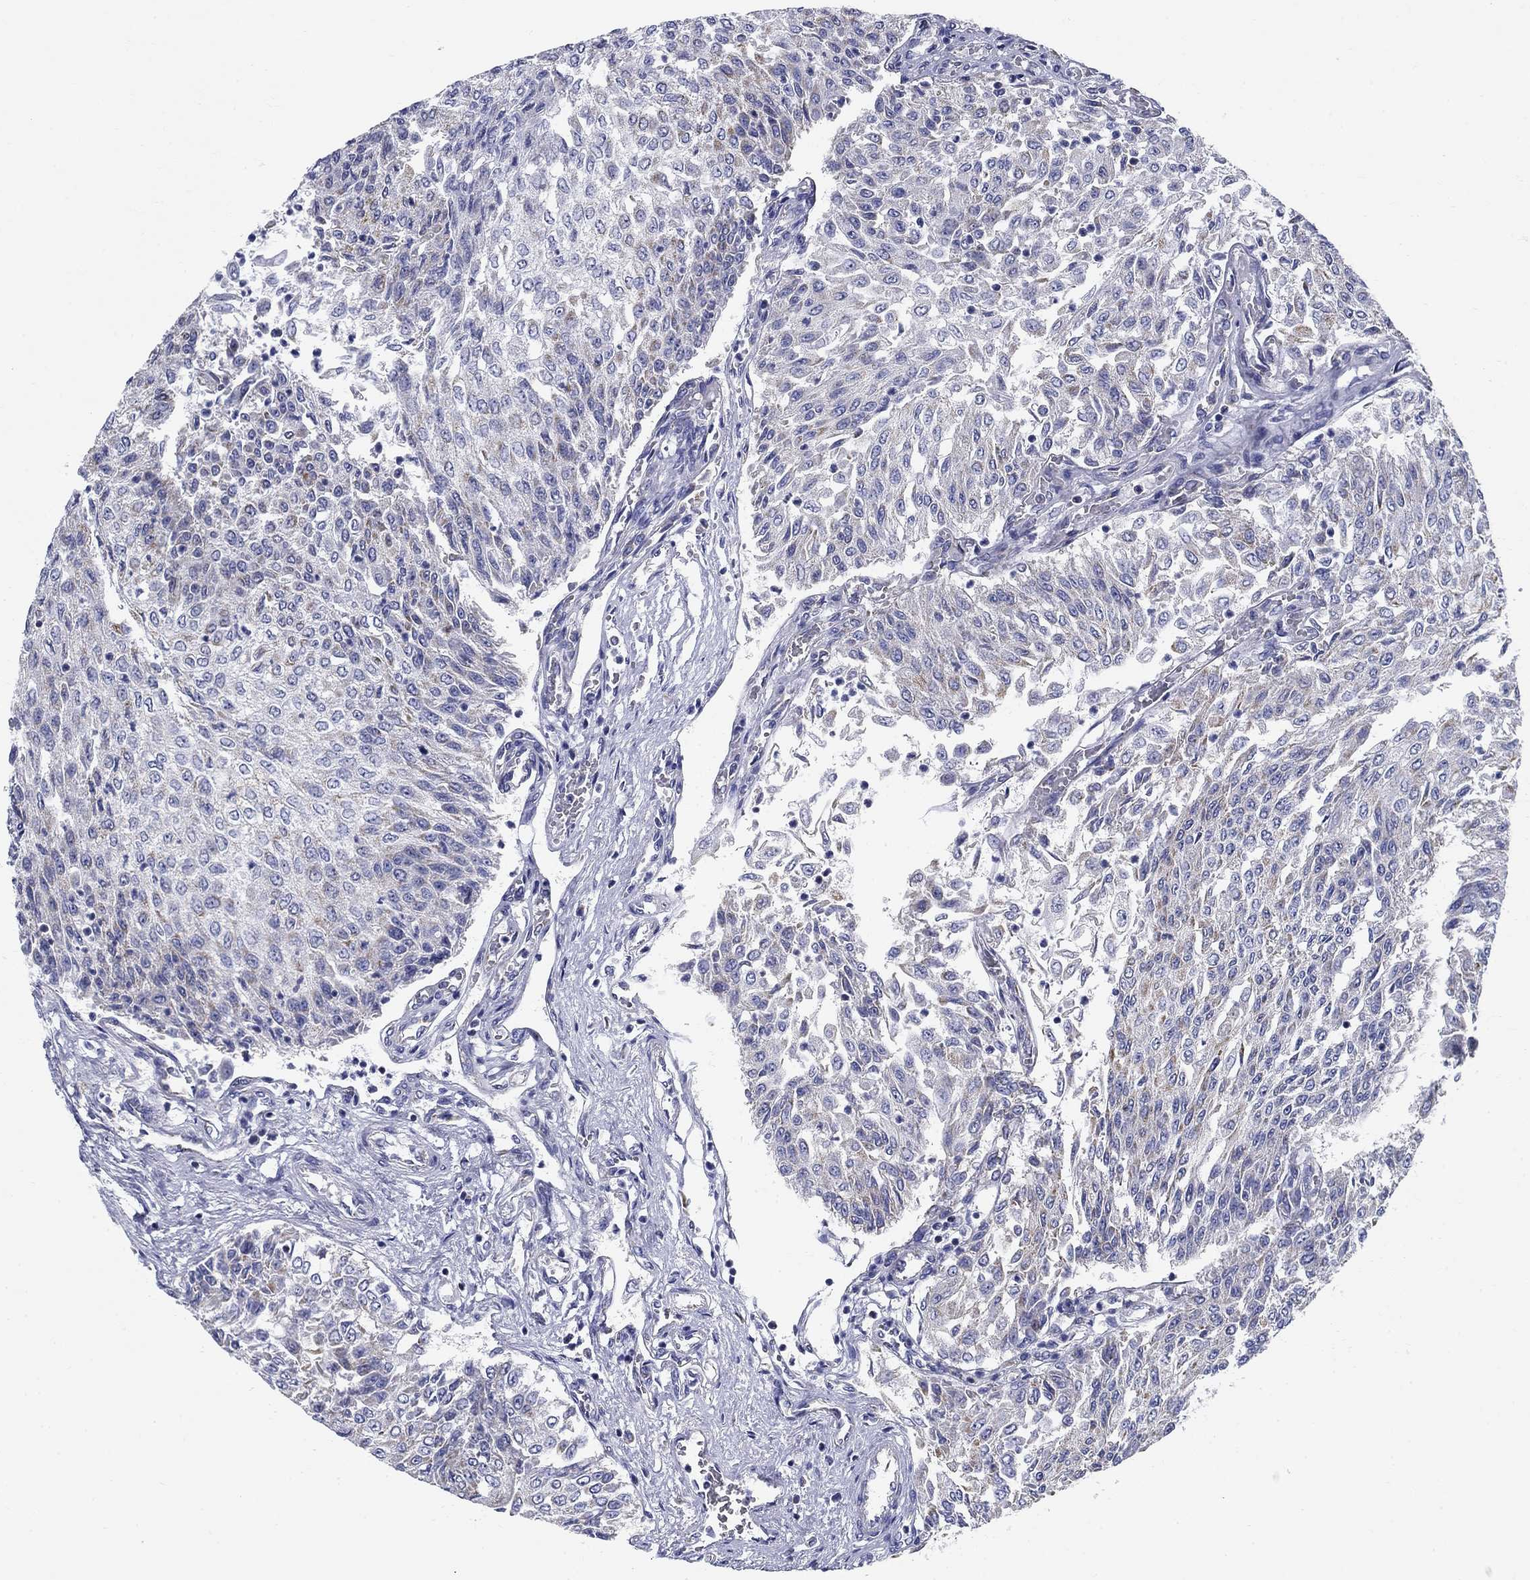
{"staining": {"intensity": "negative", "quantity": "none", "location": "none"}, "tissue": "urothelial cancer", "cell_type": "Tumor cells", "image_type": "cancer", "snomed": [{"axis": "morphology", "description": "Urothelial carcinoma, Low grade"}, {"axis": "topography", "description": "Urinary bladder"}], "caption": "DAB (3,3'-diaminobenzidine) immunohistochemical staining of human urothelial carcinoma (low-grade) reveals no significant positivity in tumor cells.", "gene": "UPB1", "patient": {"sex": "male", "age": 78}}